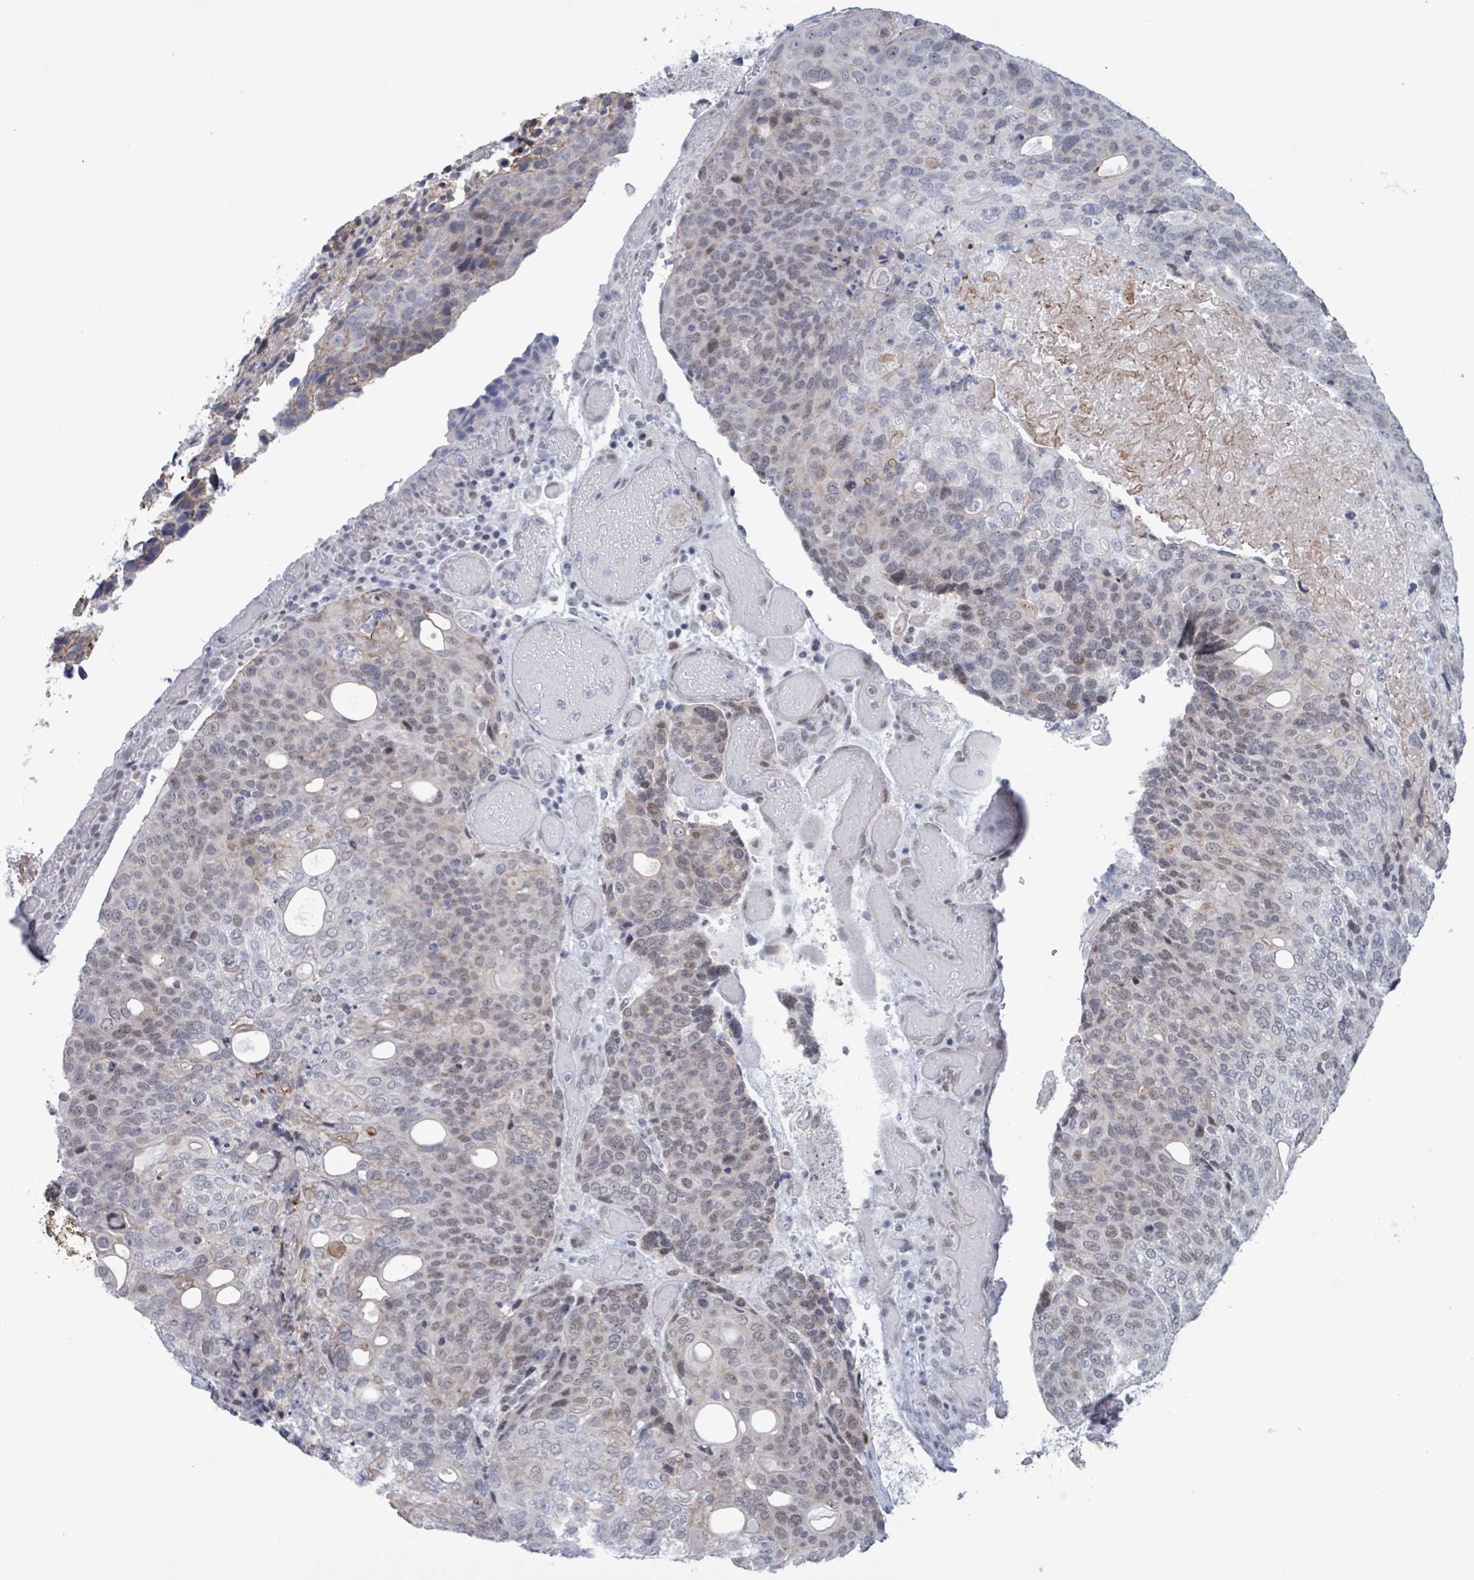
{"staining": {"intensity": "weak", "quantity": "25%-75%", "location": "nuclear"}, "tissue": "urothelial cancer", "cell_type": "Tumor cells", "image_type": "cancer", "snomed": [{"axis": "morphology", "description": "Urothelial carcinoma, High grade"}, {"axis": "topography", "description": "Urinary bladder"}], "caption": "An immunohistochemistry photomicrograph of tumor tissue is shown. Protein staining in brown shows weak nuclear positivity in urothelial cancer within tumor cells.", "gene": "CT45A5", "patient": {"sex": "female", "age": 70}}